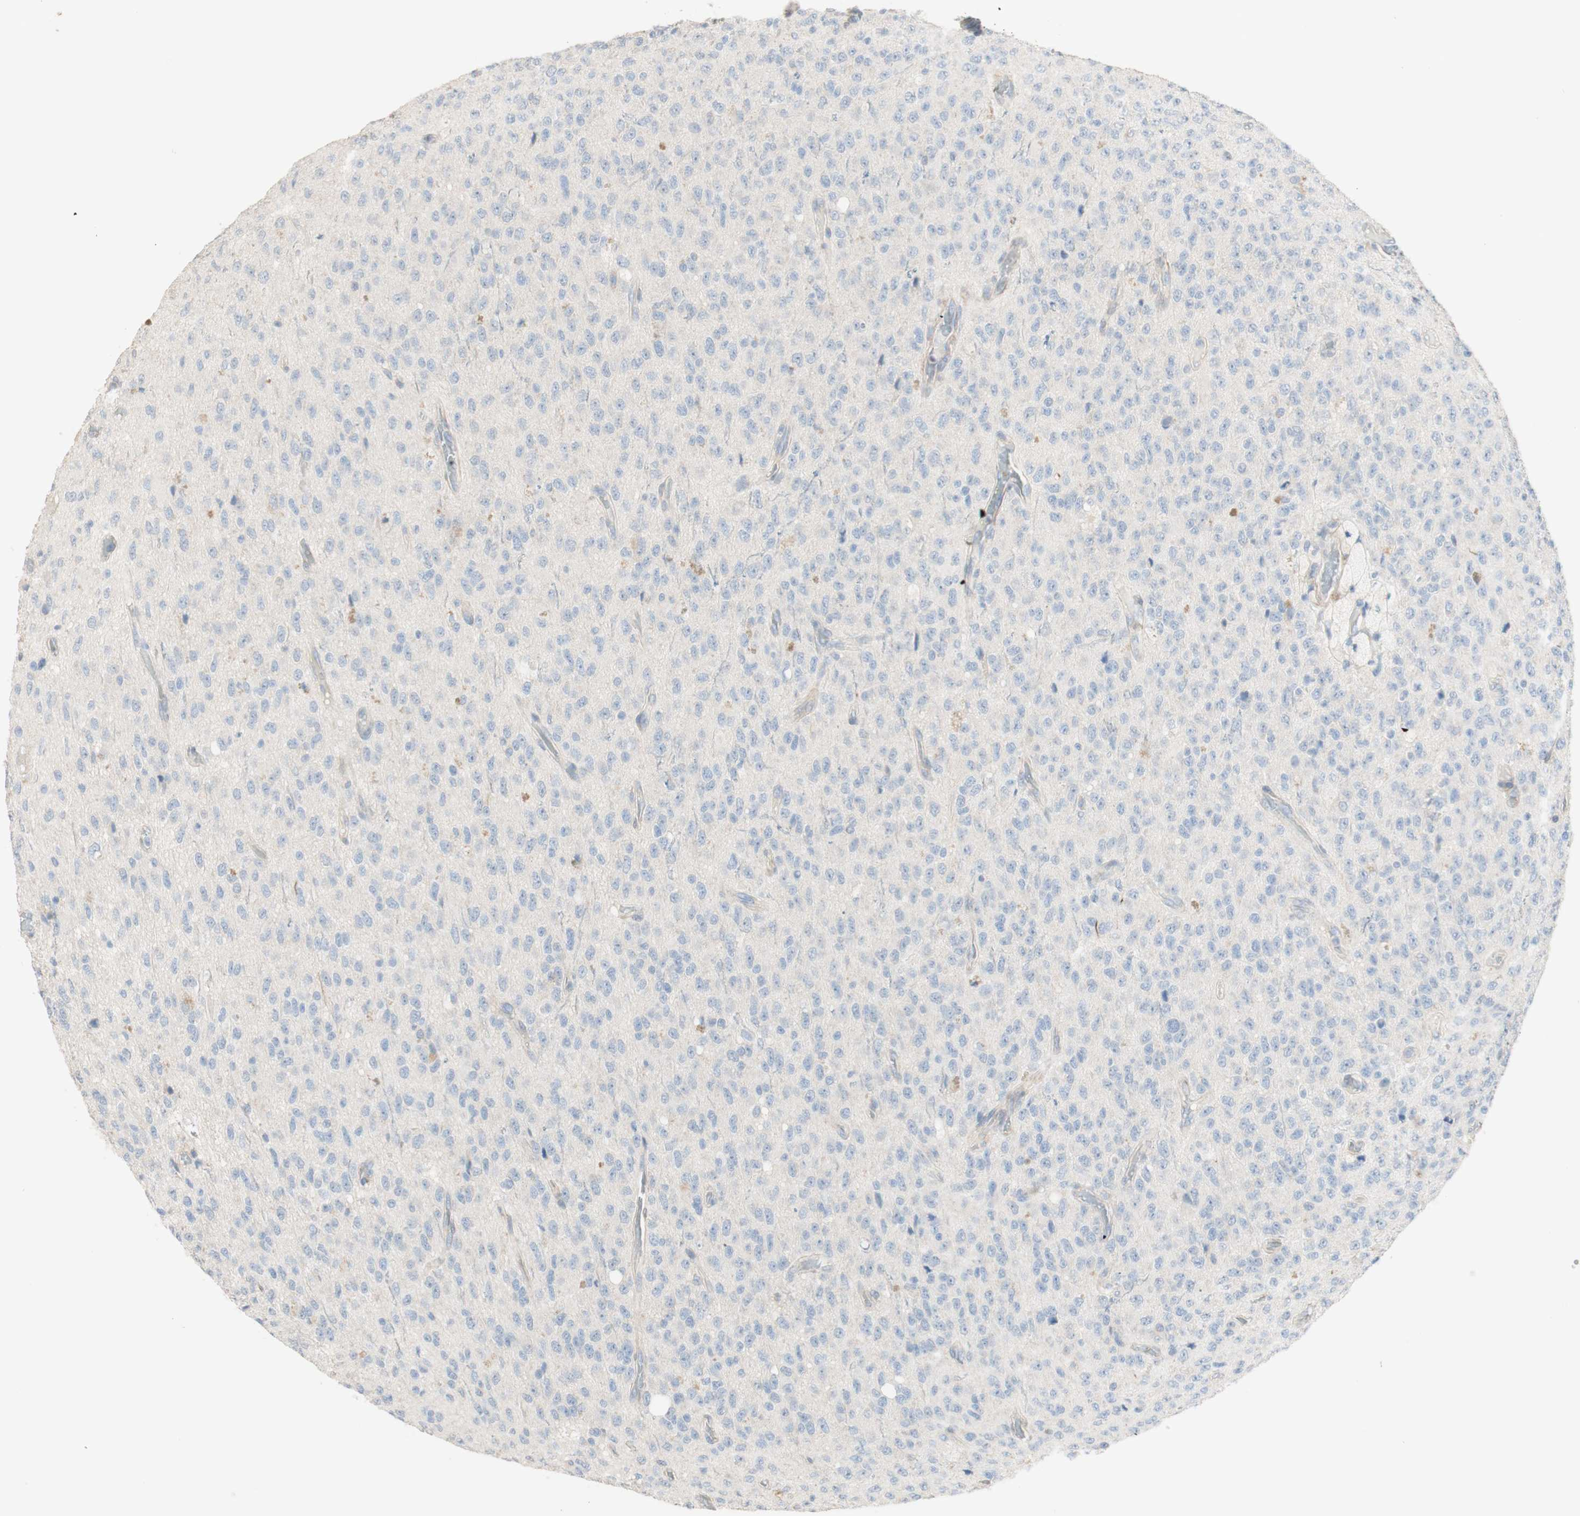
{"staining": {"intensity": "negative", "quantity": "none", "location": "none"}, "tissue": "glioma", "cell_type": "Tumor cells", "image_type": "cancer", "snomed": [{"axis": "morphology", "description": "Glioma, malignant, High grade"}, {"axis": "topography", "description": "pancreas cauda"}], "caption": "A high-resolution photomicrograph shows immunohistochemistry staining of glioma, which shows no significant expression in tumor cells.", "gene": "MANEA", "patient": {"sex": "male", "age": 60}}